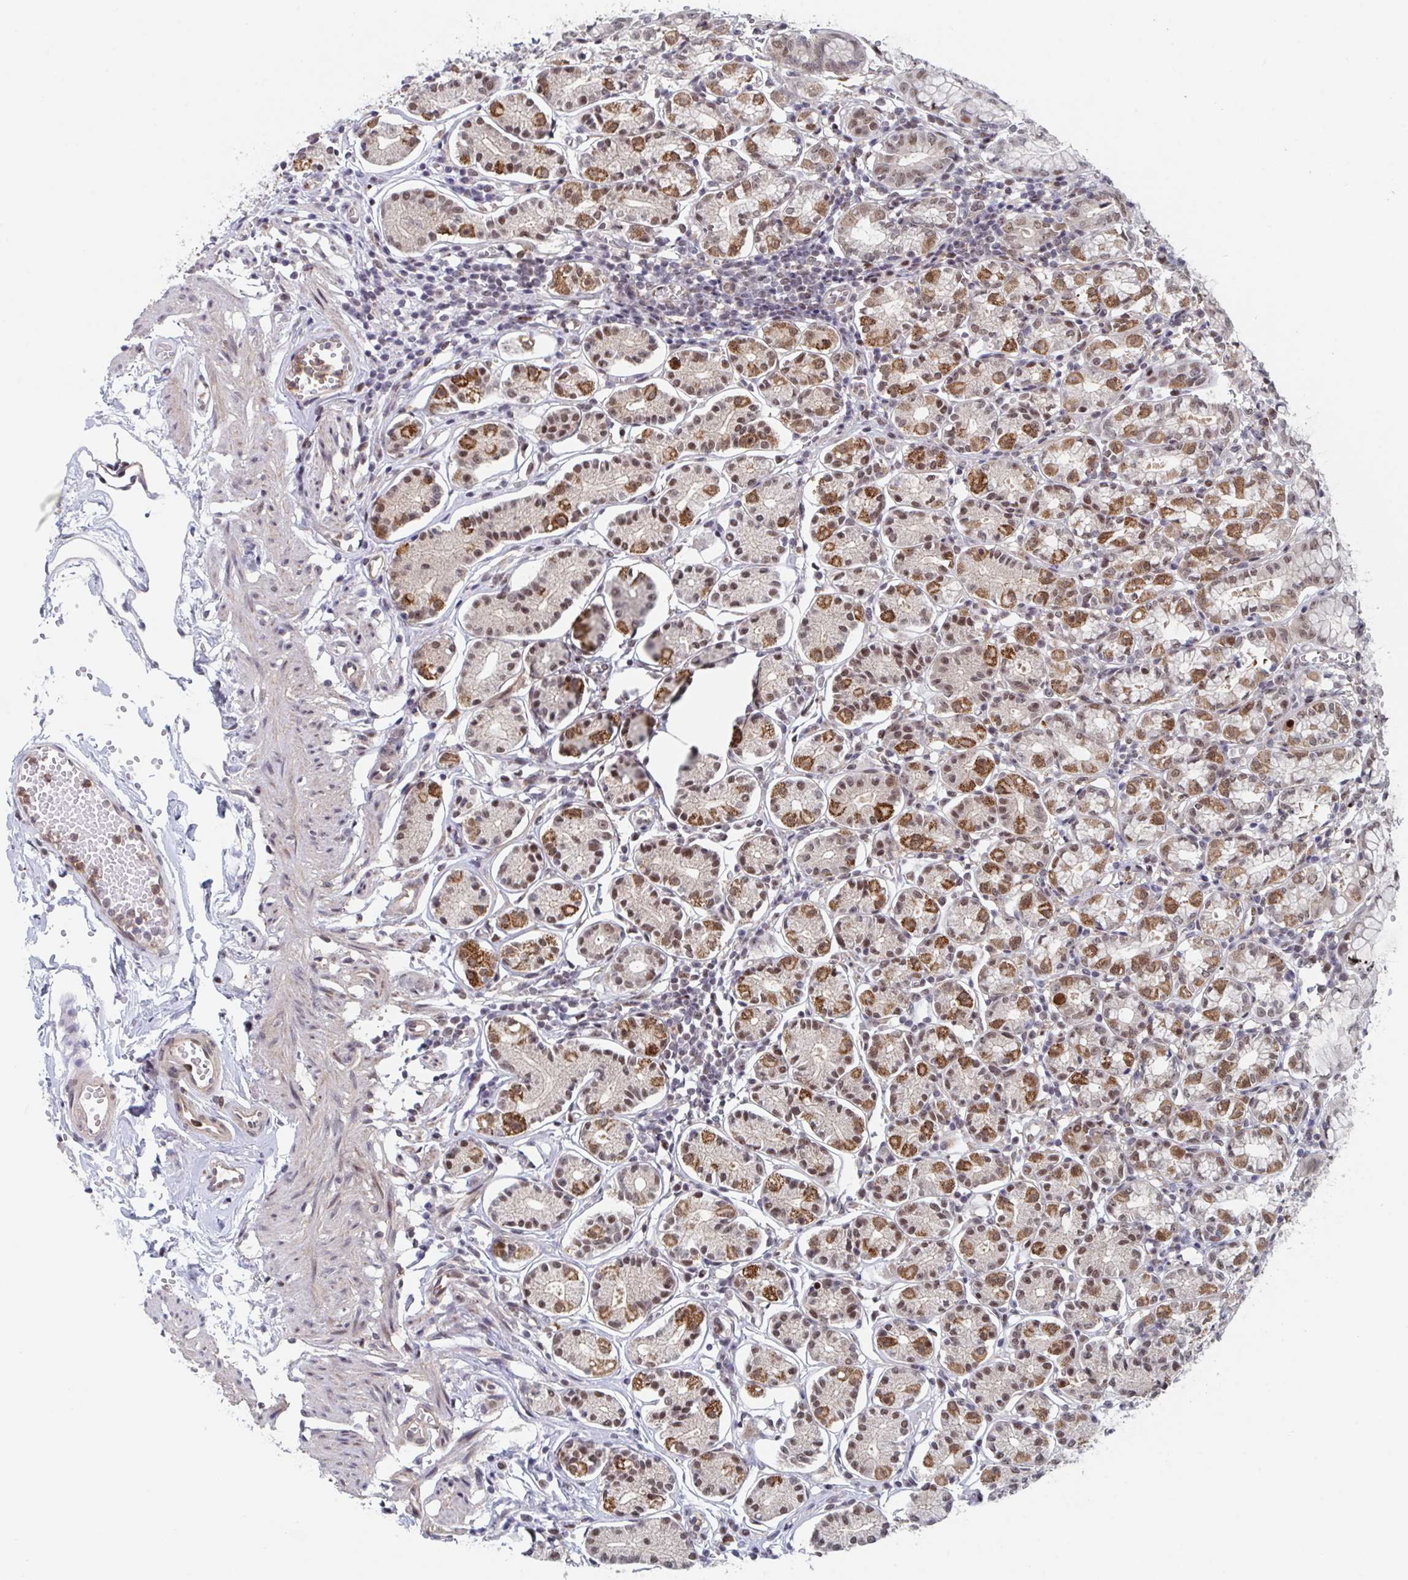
{"staining": {"intensity": "strong", "quantity": "25%-75%", "location": "cytoplasmic/membranous,nuclear"}, "tissue": "stomach", "cell_type": "Glandular cells", "image_type": "normal", "snomed": [{"axis": "morphology", "description": "Normal tissue, NOS"}, {"axis": "topography", "description": "Stomach"}], "caption": "Immunohistochemical staining of benign stomach exhibits strong cytoplasmic/membranous,nuclear protein staining in approximately 25%-75% of glandular cells. Using DAB (3,3'-diaminobenzidine) (brown) and hematoxylin (blue) stains, captured at high magnification using brightfield microscopy.", "gene": "RNF212", "patient": {"sex": "female", "age": 62}}